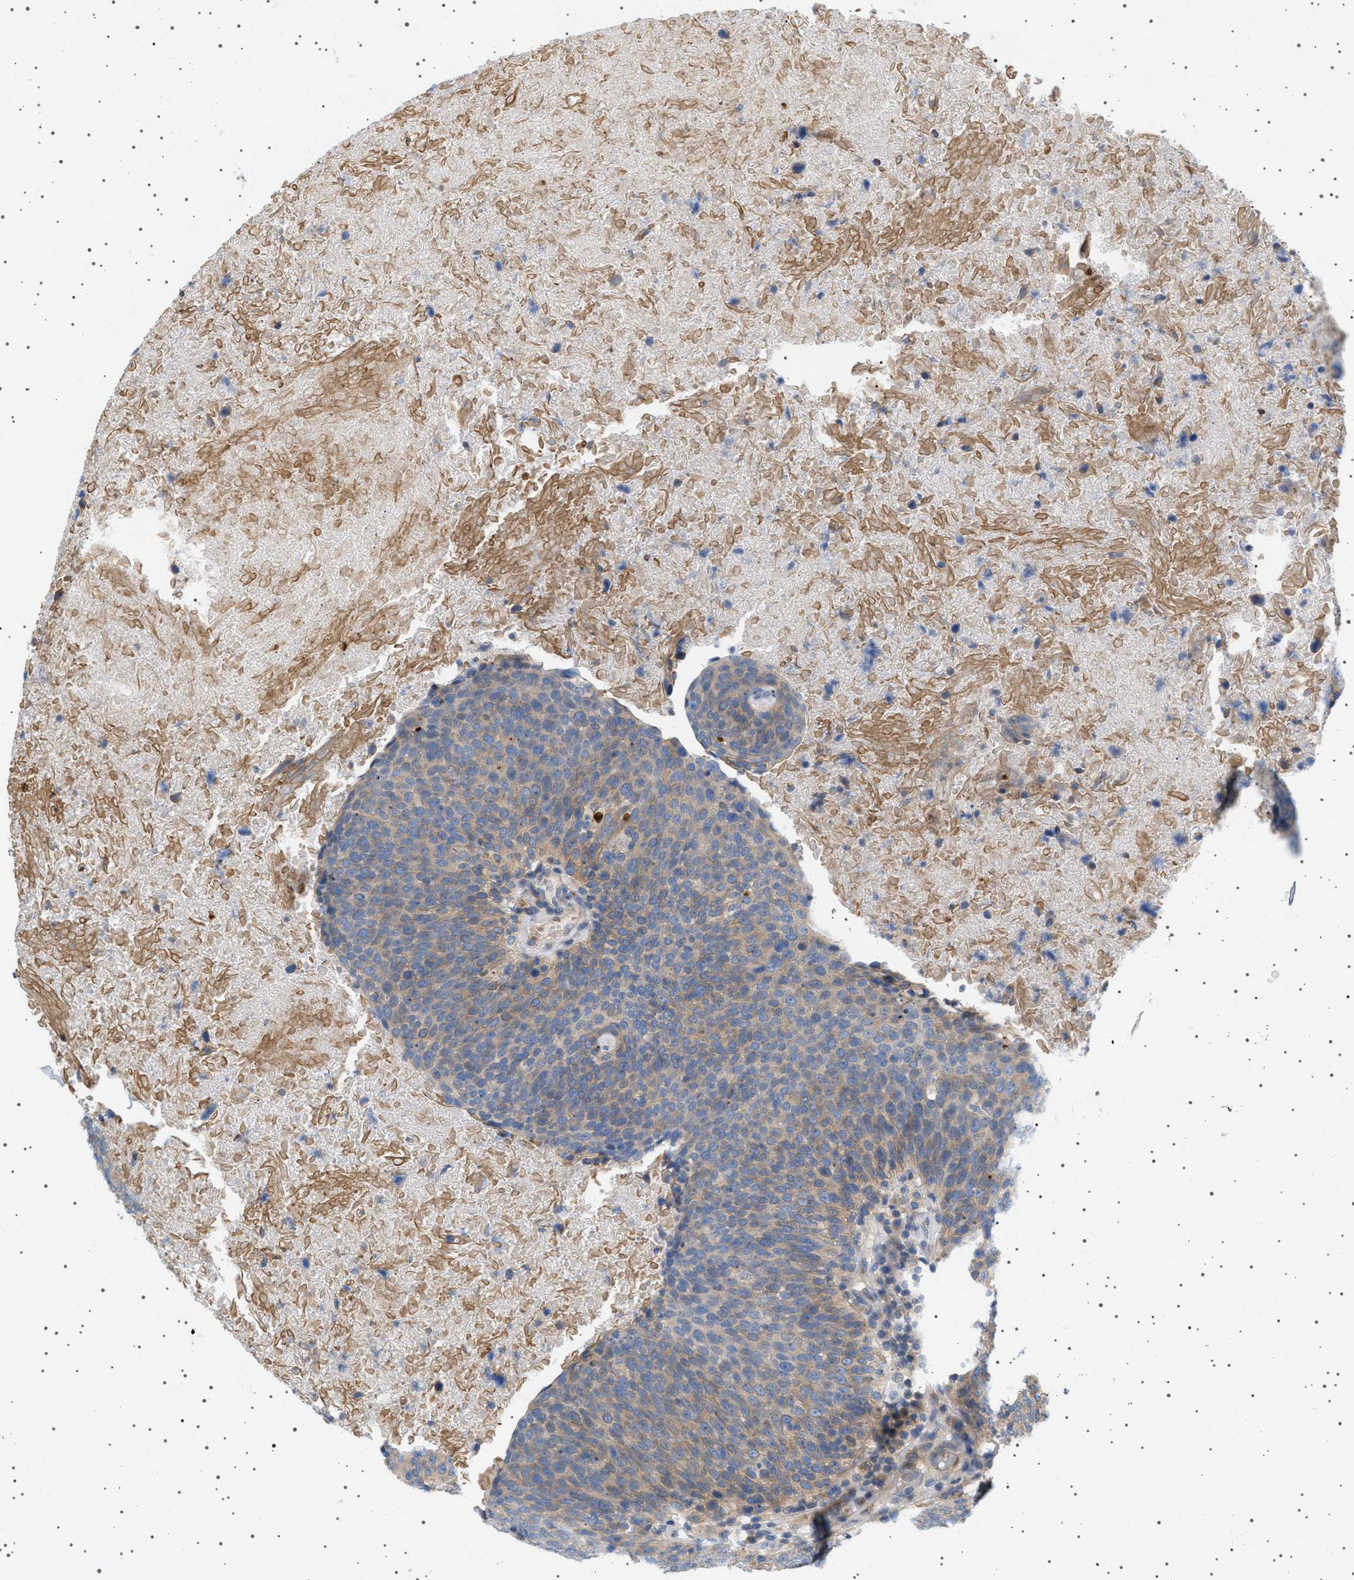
{"staining": {"intensity": "moderate", "quantity": "<25%", "location": "cytoplasmic/membranous"}, "tissue": "head and neck cancer", "cell_type": "Tumor cells", "image_type": "cancer", "snomed": [{"axis": "morphology", "description": "Squamous cell carcinoma, NOS"}, {"axis": "morphology", "description": "Squamous cell carcinoma, metastatic, NOS"}, {"axis": "topography", "description": "Lymph node"}, {"axis": "topography", "description": "Head-Neck"}], "caption": "Metastatic squamous cell carcinoma (head and neck) was stained to show a protein in brown. There is low levels of moderate cytoplasmic/membranous staining in about <25% of tumor cells. Immunohistochemistry (ihc) stains the protein of interest in brown and the nuclei are stained blue.", "gene": "ADCY10", "patient": {"sex": "male", "age": 62}}